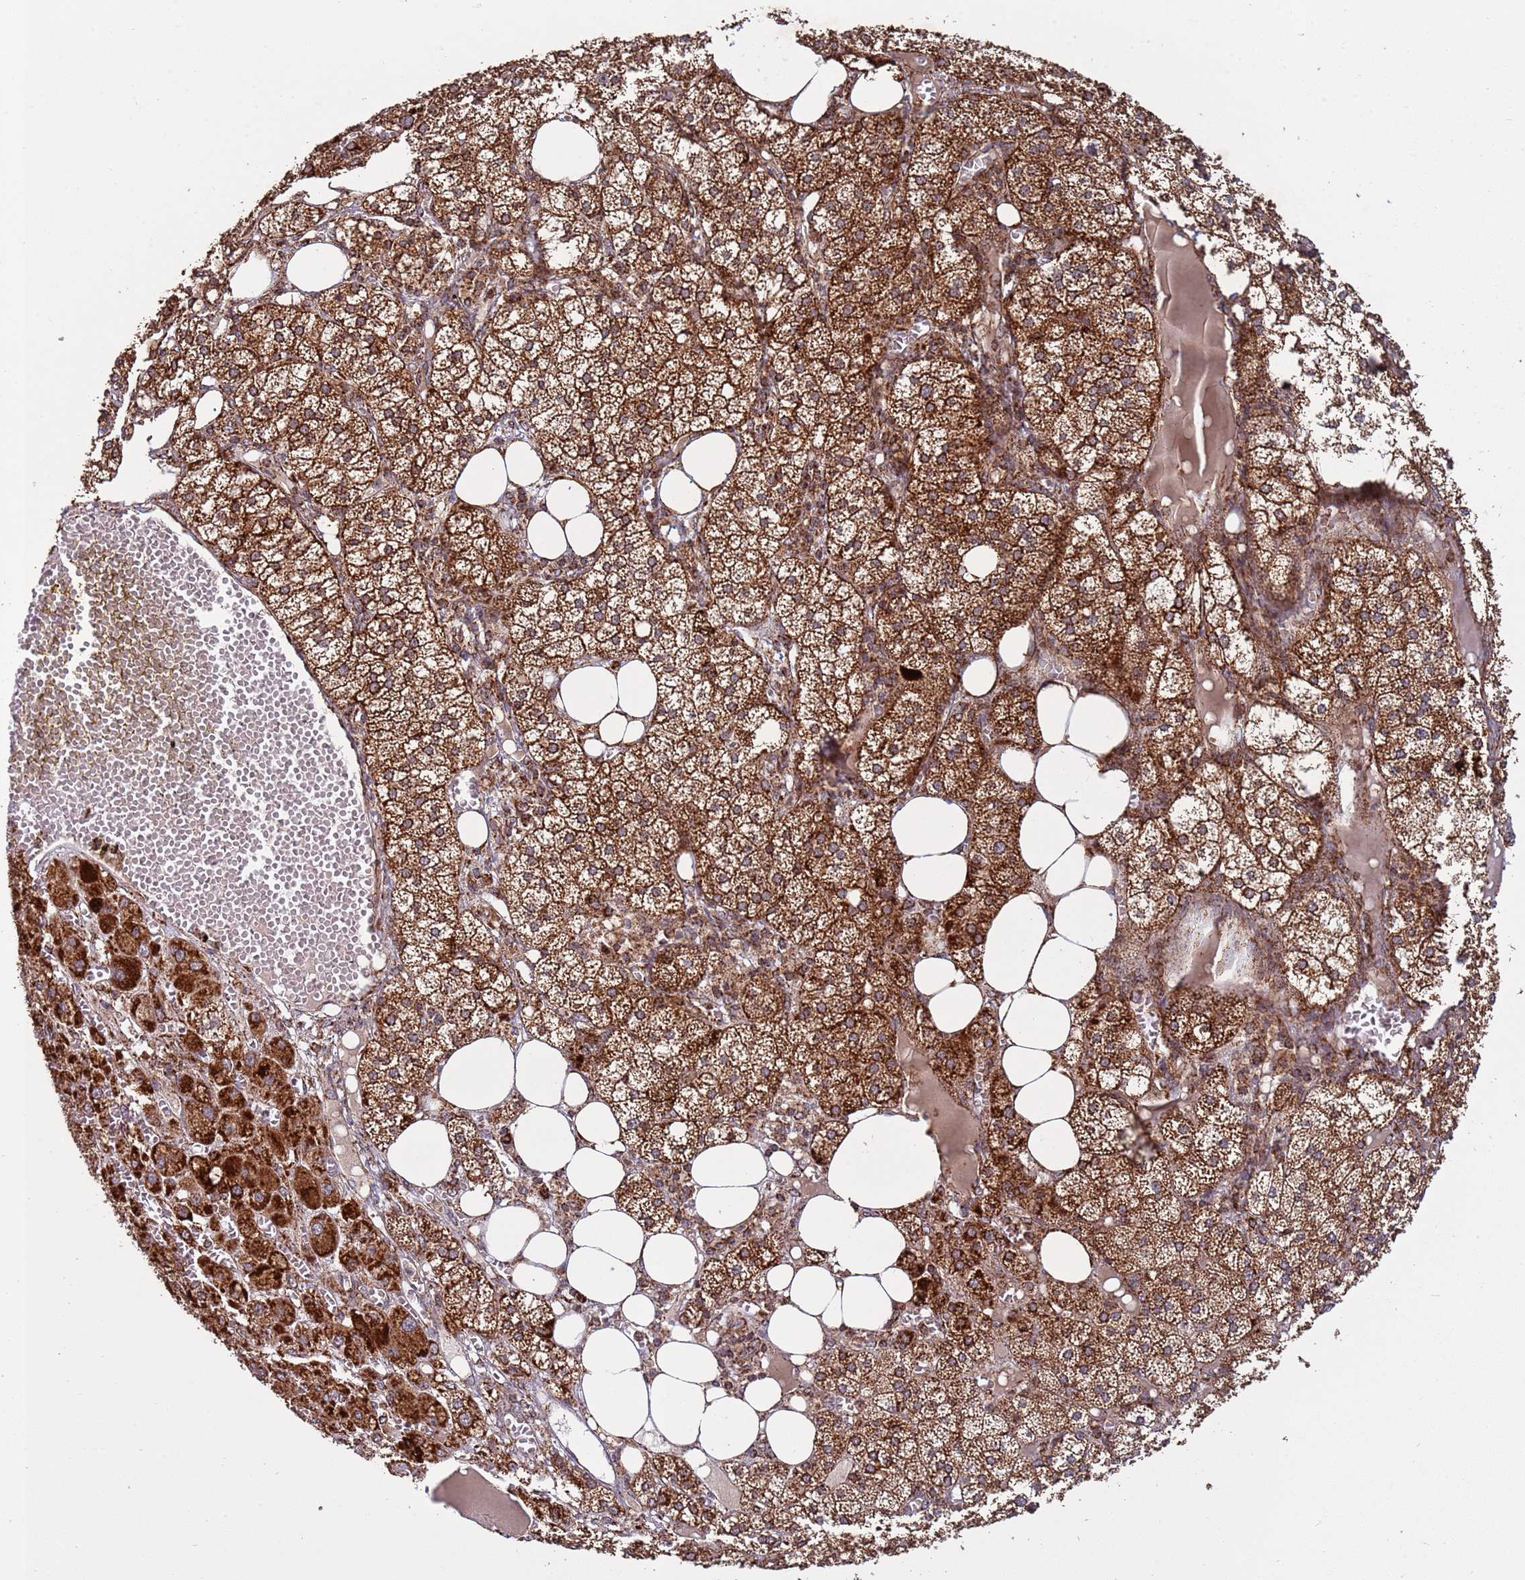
{"staining": {"intensity": "strong", "quantity": ">75%", "location": "cytoplasmic/membranous"}, "tissue": "adrenal gland", "cell_type": "Glandular cells", "image_type": "normal", "snomed": [{"axis": "morphology", "description": "Normal tissue, NOS"}, {"axis": "topography", "description": "Adrenal gland"}], "caption": "Strong cytoplasmic/membranous protein expression is present in about >75% of glandular cells in adrenal gland.", "gene": "RCOR2", "patient": {"sex": "female", "age": 61}}